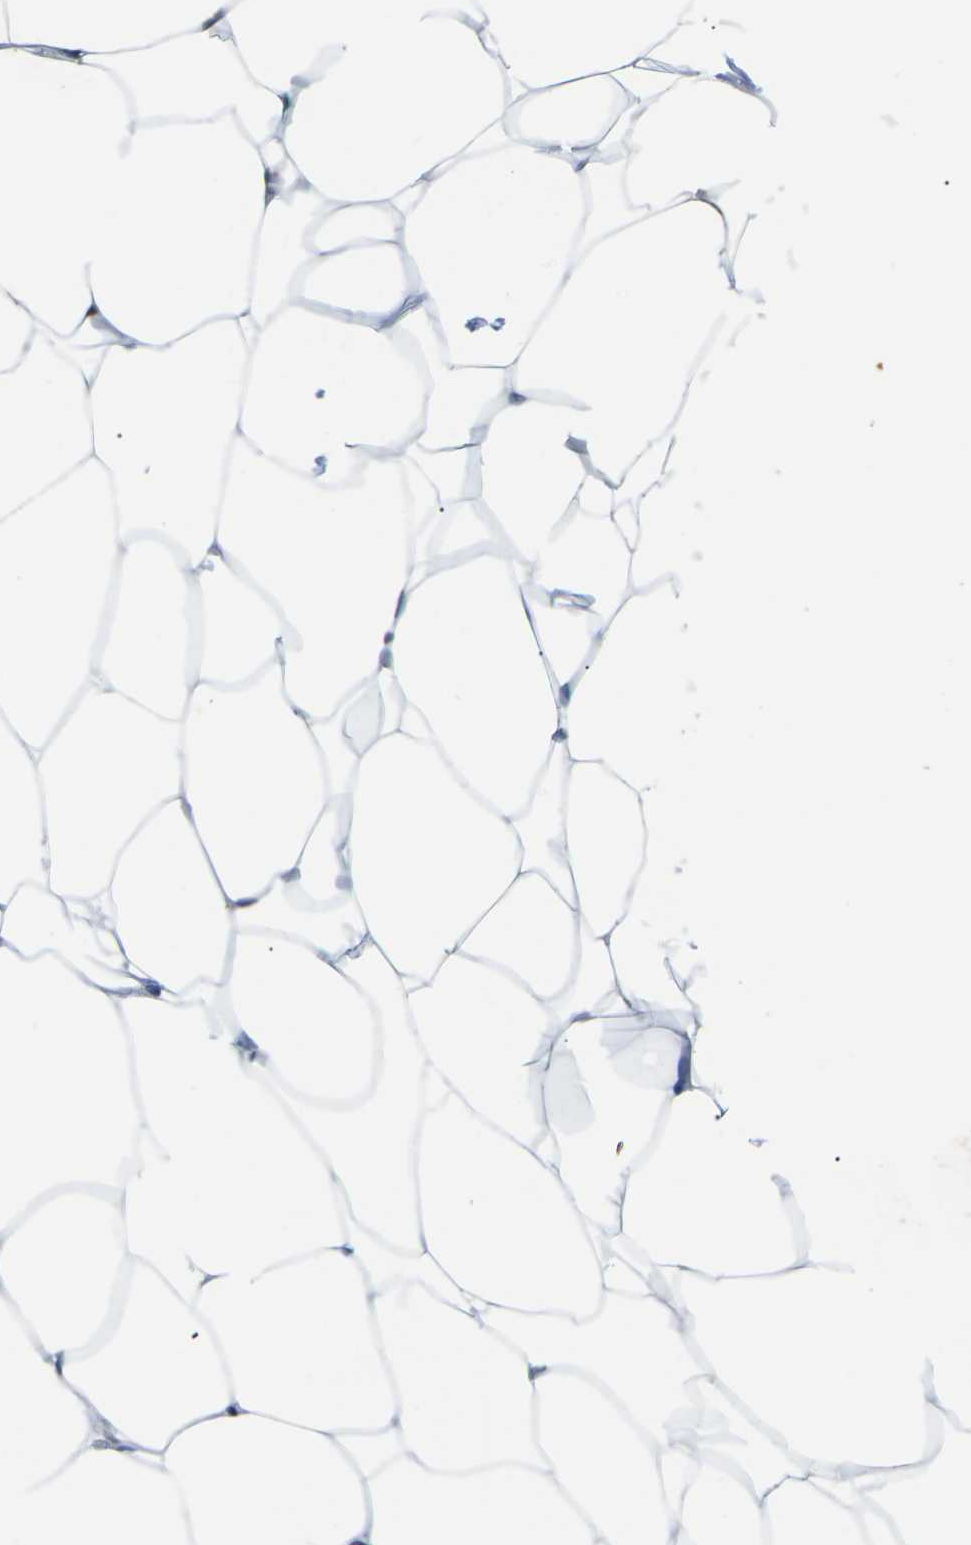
{"staining": {"intensity": "negative", "quantity": "none", "location": "none"}, "tissue": "adipose tissue", "cell_type": "Adipocytes", "image_type": "normal", "snomed": [{"axis": "morphology", "description": "Normal tissue, NOS"}, {"axis": "topography", "description": "Breast"}, {"axis": "topography", "description": "Adipose tissue"}], "caption": "A high-resolution photomicrograph shows immunohistochemistry (IHC) staining of normal adipose tissue, which reveals no significant positivity in adipocytes. (Immunohistochemistry (ihc), brightfield microscopy, high magnification).", "gene": "EMSY", "patient": {"sex": "female", "age": 25}}